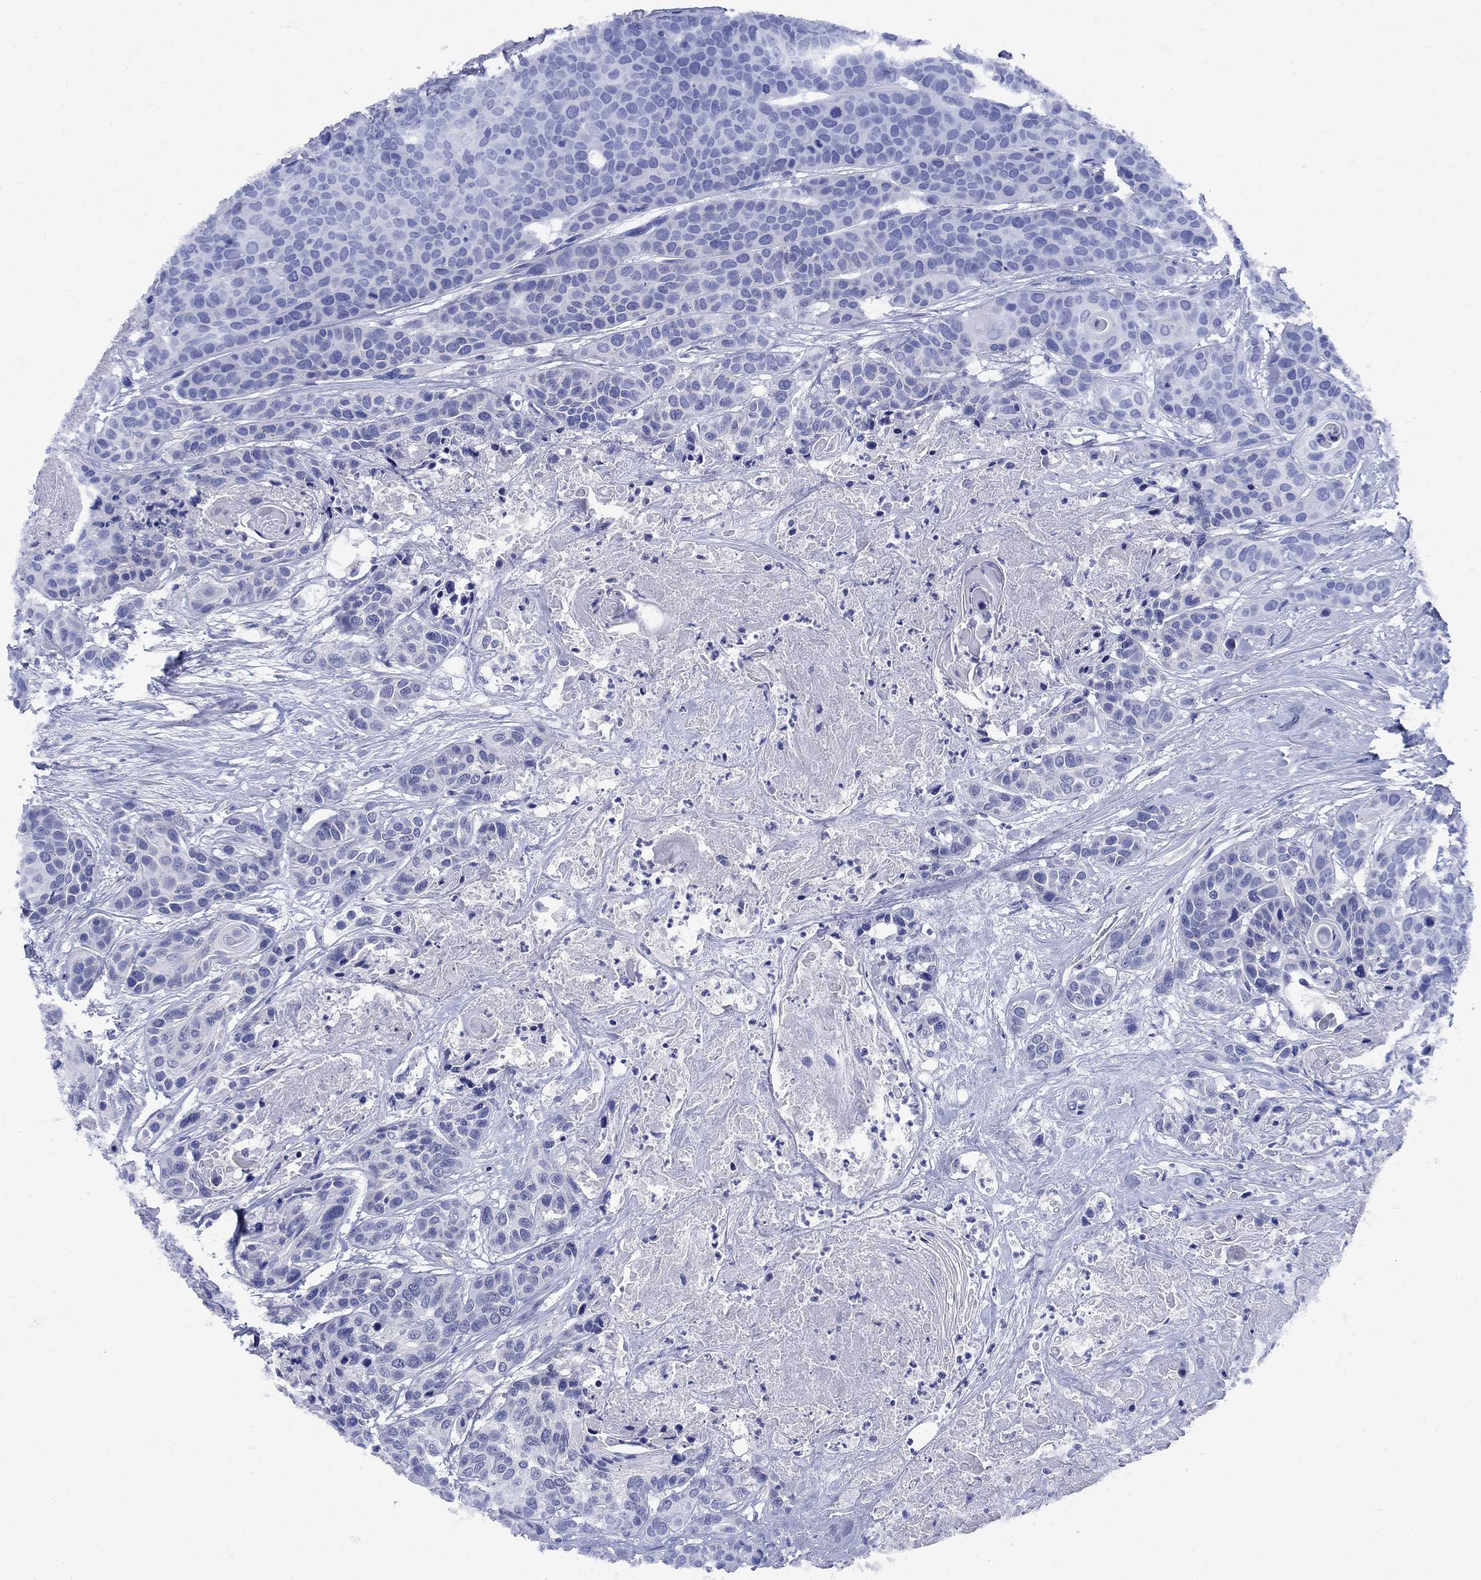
{"staining": {"intensity": "negative", "quantity": "none", "location": "none"}, "tissue": "head and neck cancer", "cell_type": "Tumor cells", "image_type": "cancer", "snomed": [{"axis": "morphology", "description": "Squamous cell carcinoma, NOS"}, {"axis": "topography", "description": "Oral tissue"}, {"axis": "topography", "description": "Head-Neck"}], "caption": "Immunohistochemistry micrograph of neoplastic tissue: human head and neck cancer stained with DAB demonstrates no significant protein staining in tumor cells.", "gene": "SMCP", "patient": {"sex": "male", "age": 56}}